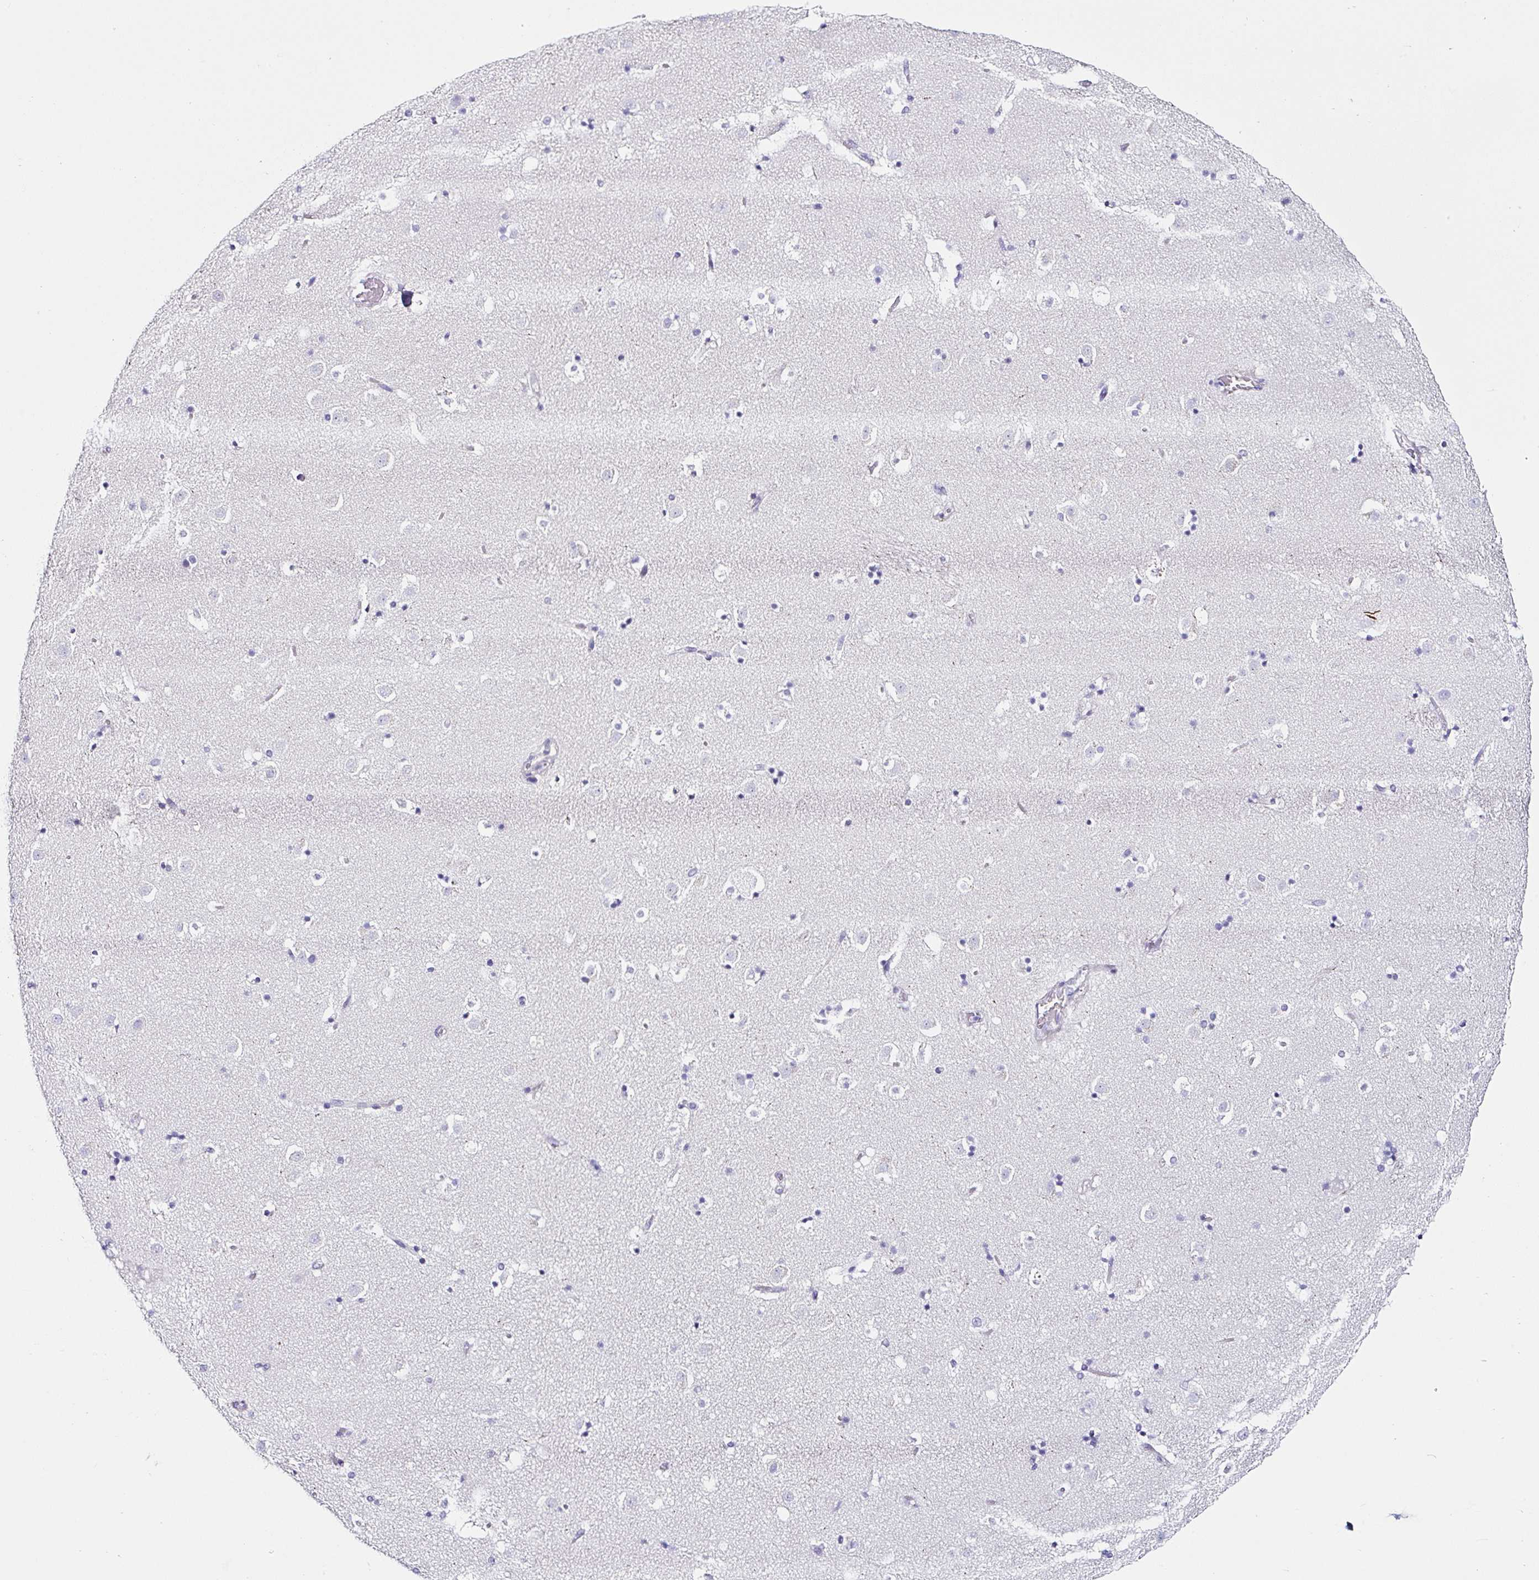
{"staining": {"intensity": "negative", "quantity": "none", "location": "none"}, "tissue": "caudate", "cell_type": "Glial cells", "image_type": "normal", "snomed": [{"axis": "morphology", "description": "Normal tissue, NOS"}, {"axis": "topography", "description": "Lateral ventricle wall"}], "caption": "Immunohistochemistry (IHC) histopathology image of benign caudate stained for a protein (brown), which exhibits no positivity in glial cells.", "gene": "TMPRSS11E", "patient": {"sex": "male", "age": 37}}